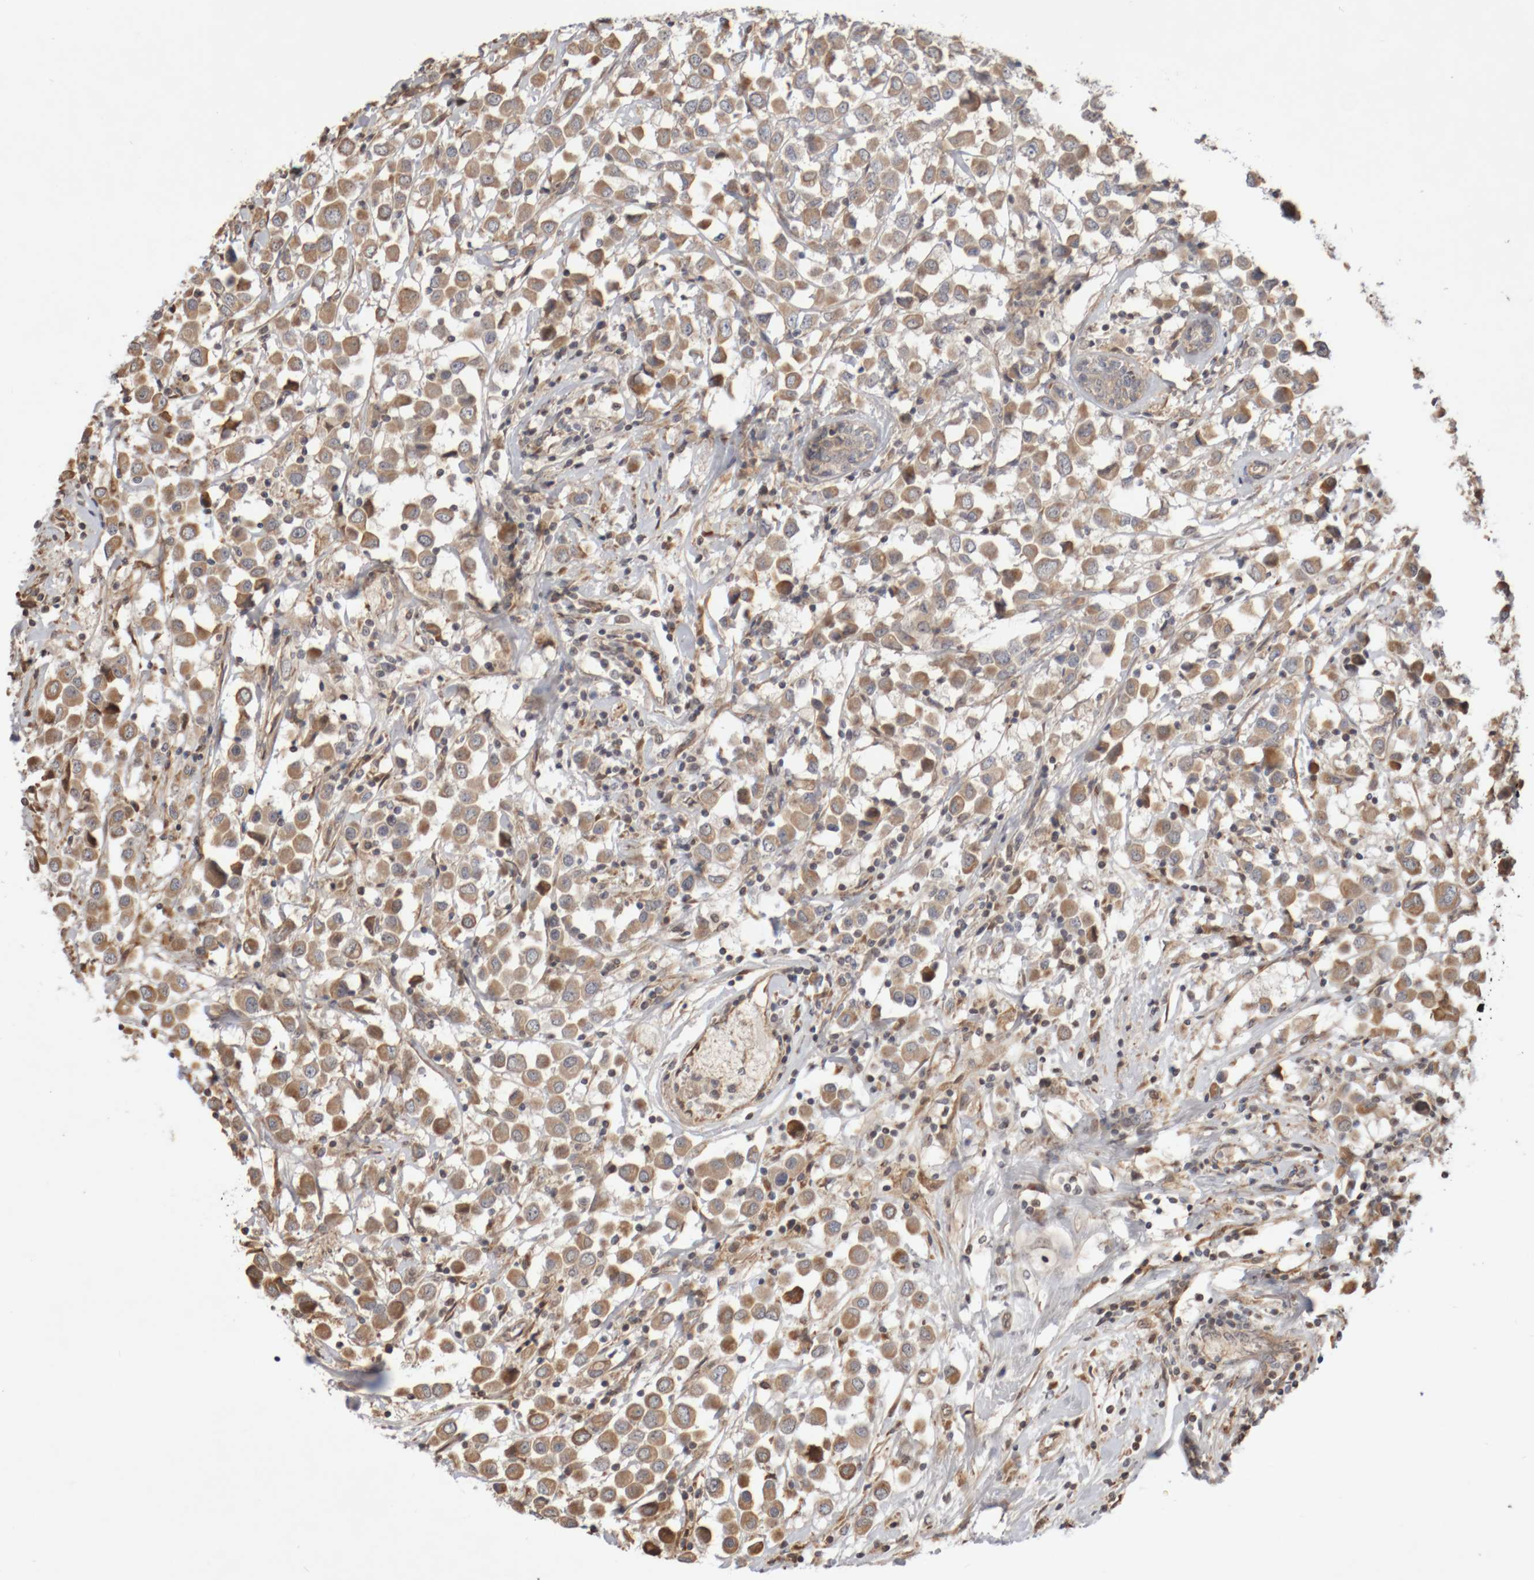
{"staining": {"intensity": "moderate", "quantity": ">75%", "location": "cytoplasmic/membranous"}, "tissue": "breast cancer", "cell_type": "Tumor cells", "image_type": "cancer", "snomed": [{"axis": "morphology", "description": "Duct carcinoma"}, {"axis": "topography", "description": "Breast"}], "caption": "Breast infiltrating ductal carcinoma stained with immunohistochemistry (IHC) demonstrates moderate cytoplasmic/membranous expression in about >75% of tumor cells.", "gene": "DPH7", "patient": {"sex": "female", "age": 61}}